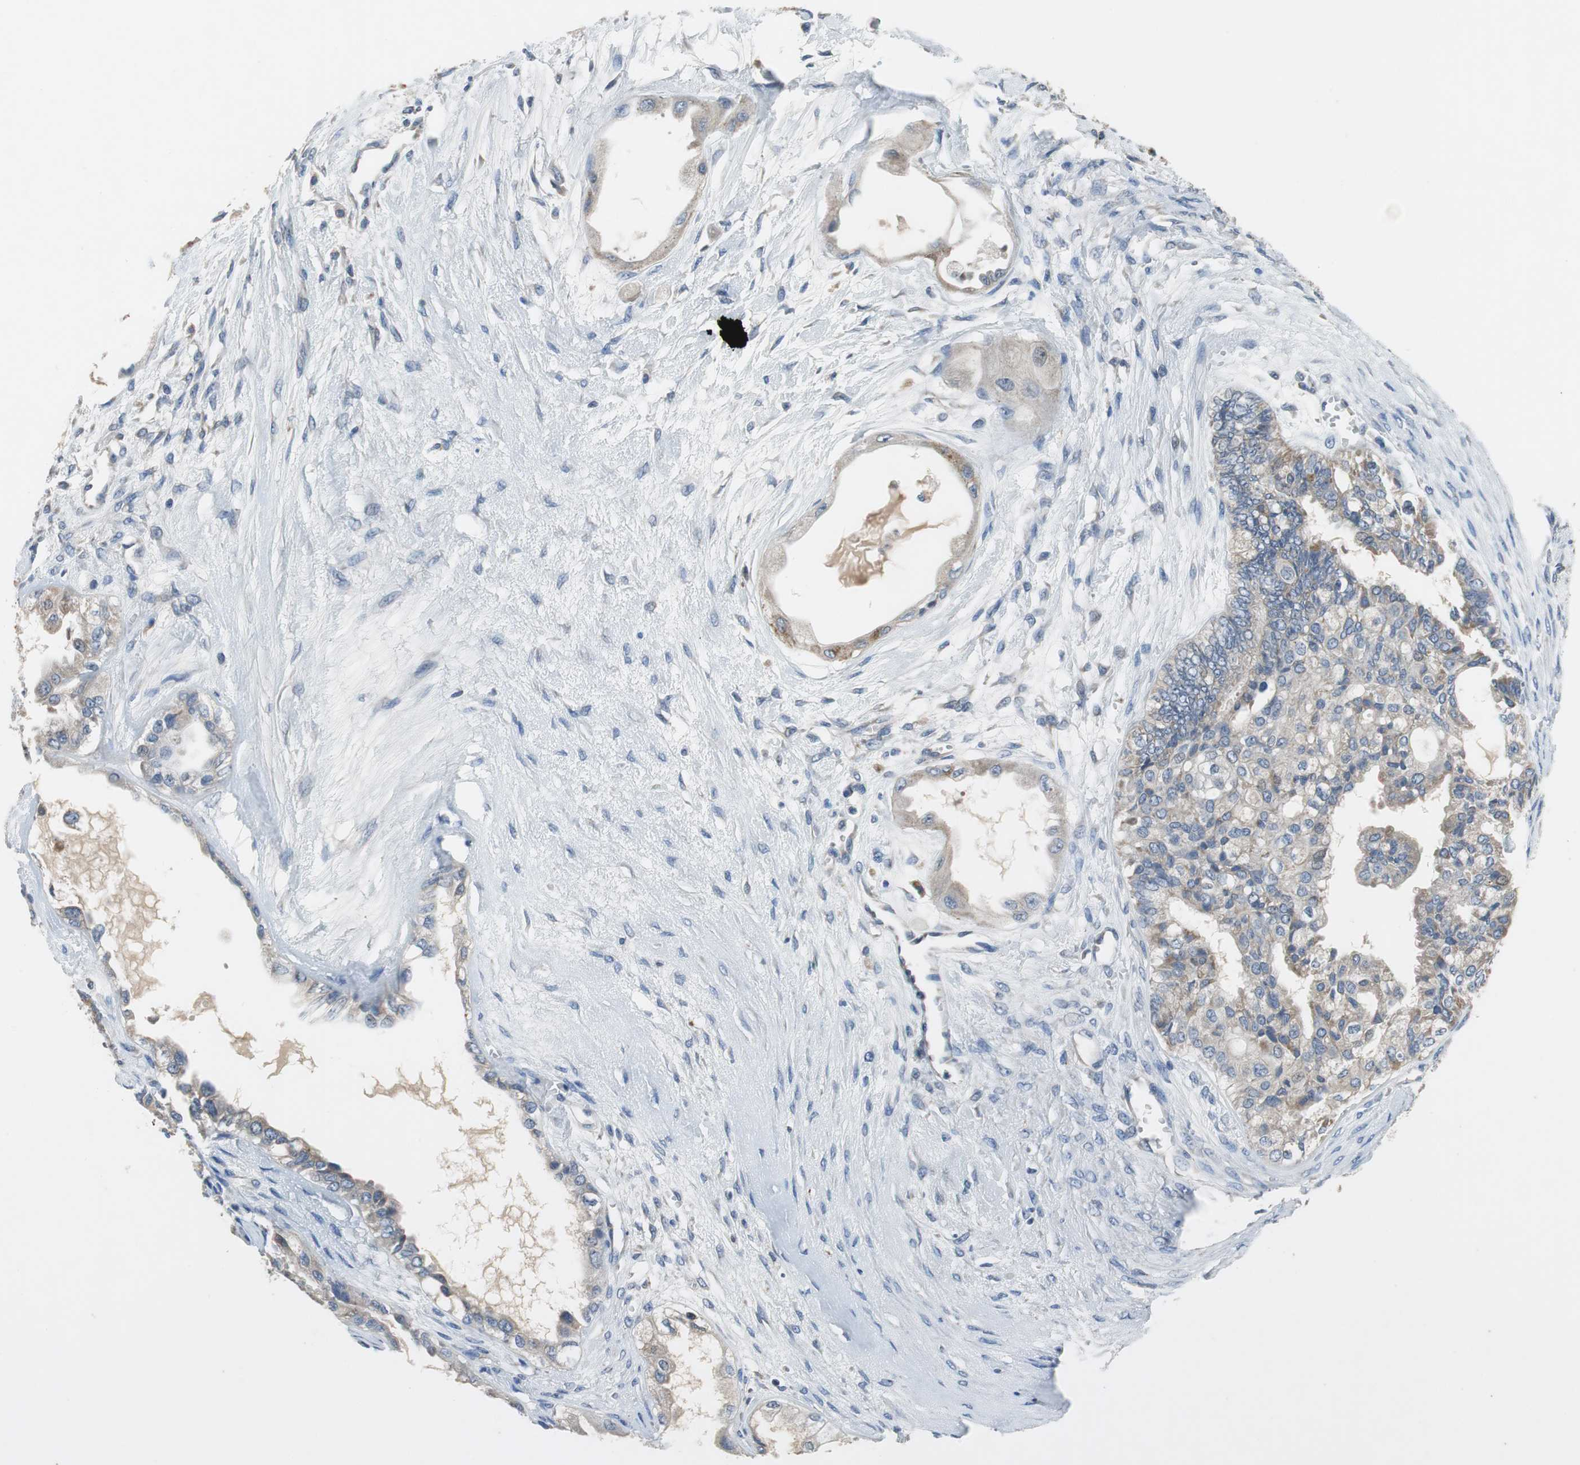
{"staining": {"intensity": "weak", "quantity": "25%-75%", "location": "cytoplasmic/membranous"}, "tissue": "ovarian cancer", "cell_type": "Tumor cells", "image_type": "cancer", "snomed": [{"axis": "morphology", "description": "Carcinoma, NOS"}, {"axis": "morphology", "description": "Carcinoma, endometroid"}, {"axis": "topography", "description": "Ovary"}], "caption": "An image showing weak cytoplasmic/membranous positivity in about 25%-75% of tumor cells in ovarian endometroid carcinoma, as visualized by brown immunohistochemical staining.", "gene": "NLGN1", "patient": {"sex": "female", "age": 50}}